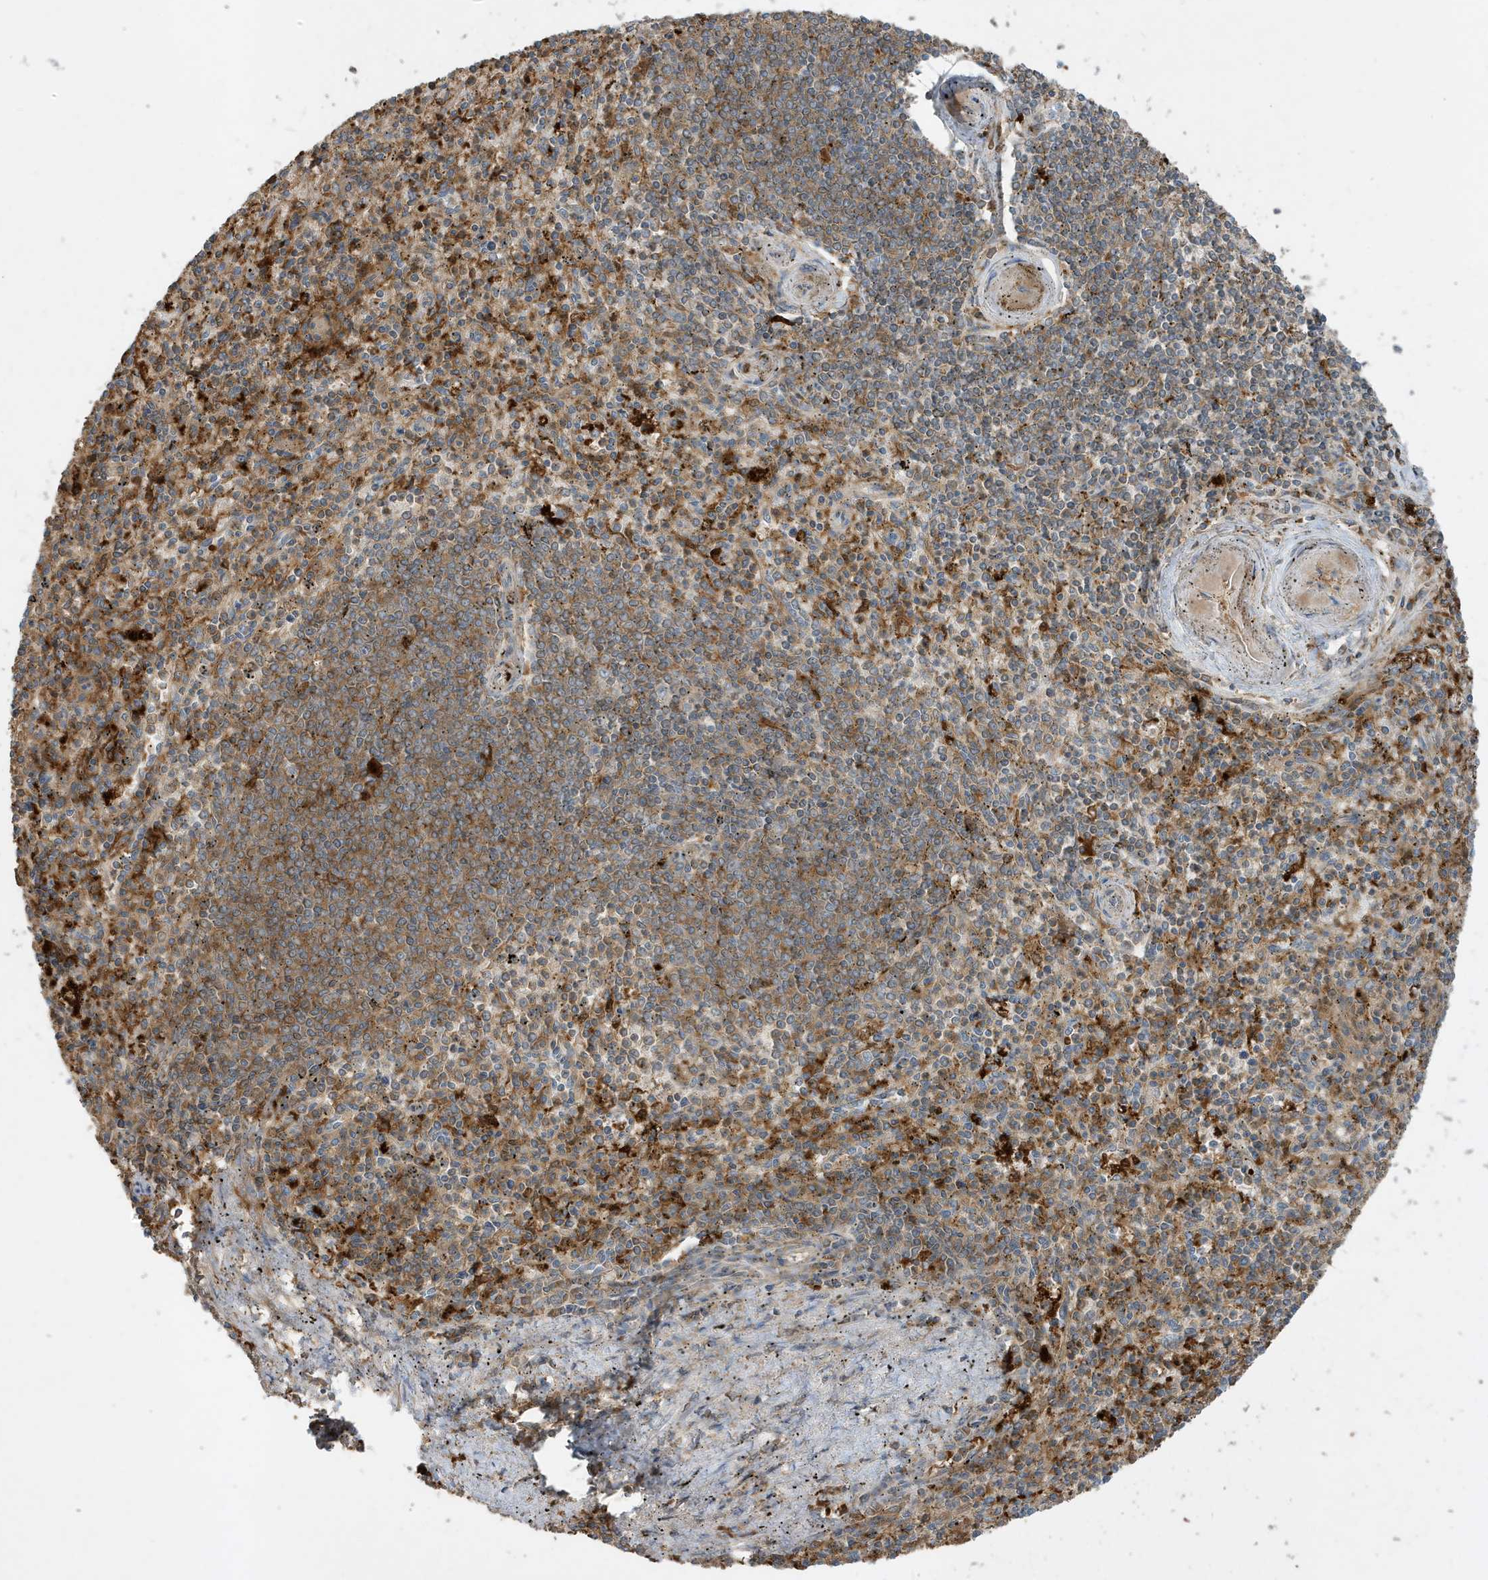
{"staining": {"intensity": "weak", "quantity": "<25%", "location": "cytoplasmic/membranous"}, "tissue": "spleen", "cell_type": "Cells in red pulp", "image_type": "normal", "snomed": [{"axis": "morphology", "description": "Normal tissue, NOS"}, {"axis": "topography", "description": "Spleen"}], "caption": "Cells in red pulp show no significant expression in unremarkable spleen. The staining is performed using DAB brown chromogen with nuclei counter-stained in using hematoxylin.", "gene": "ABTB1", "patient": {"sex": "male", "age": 72}}